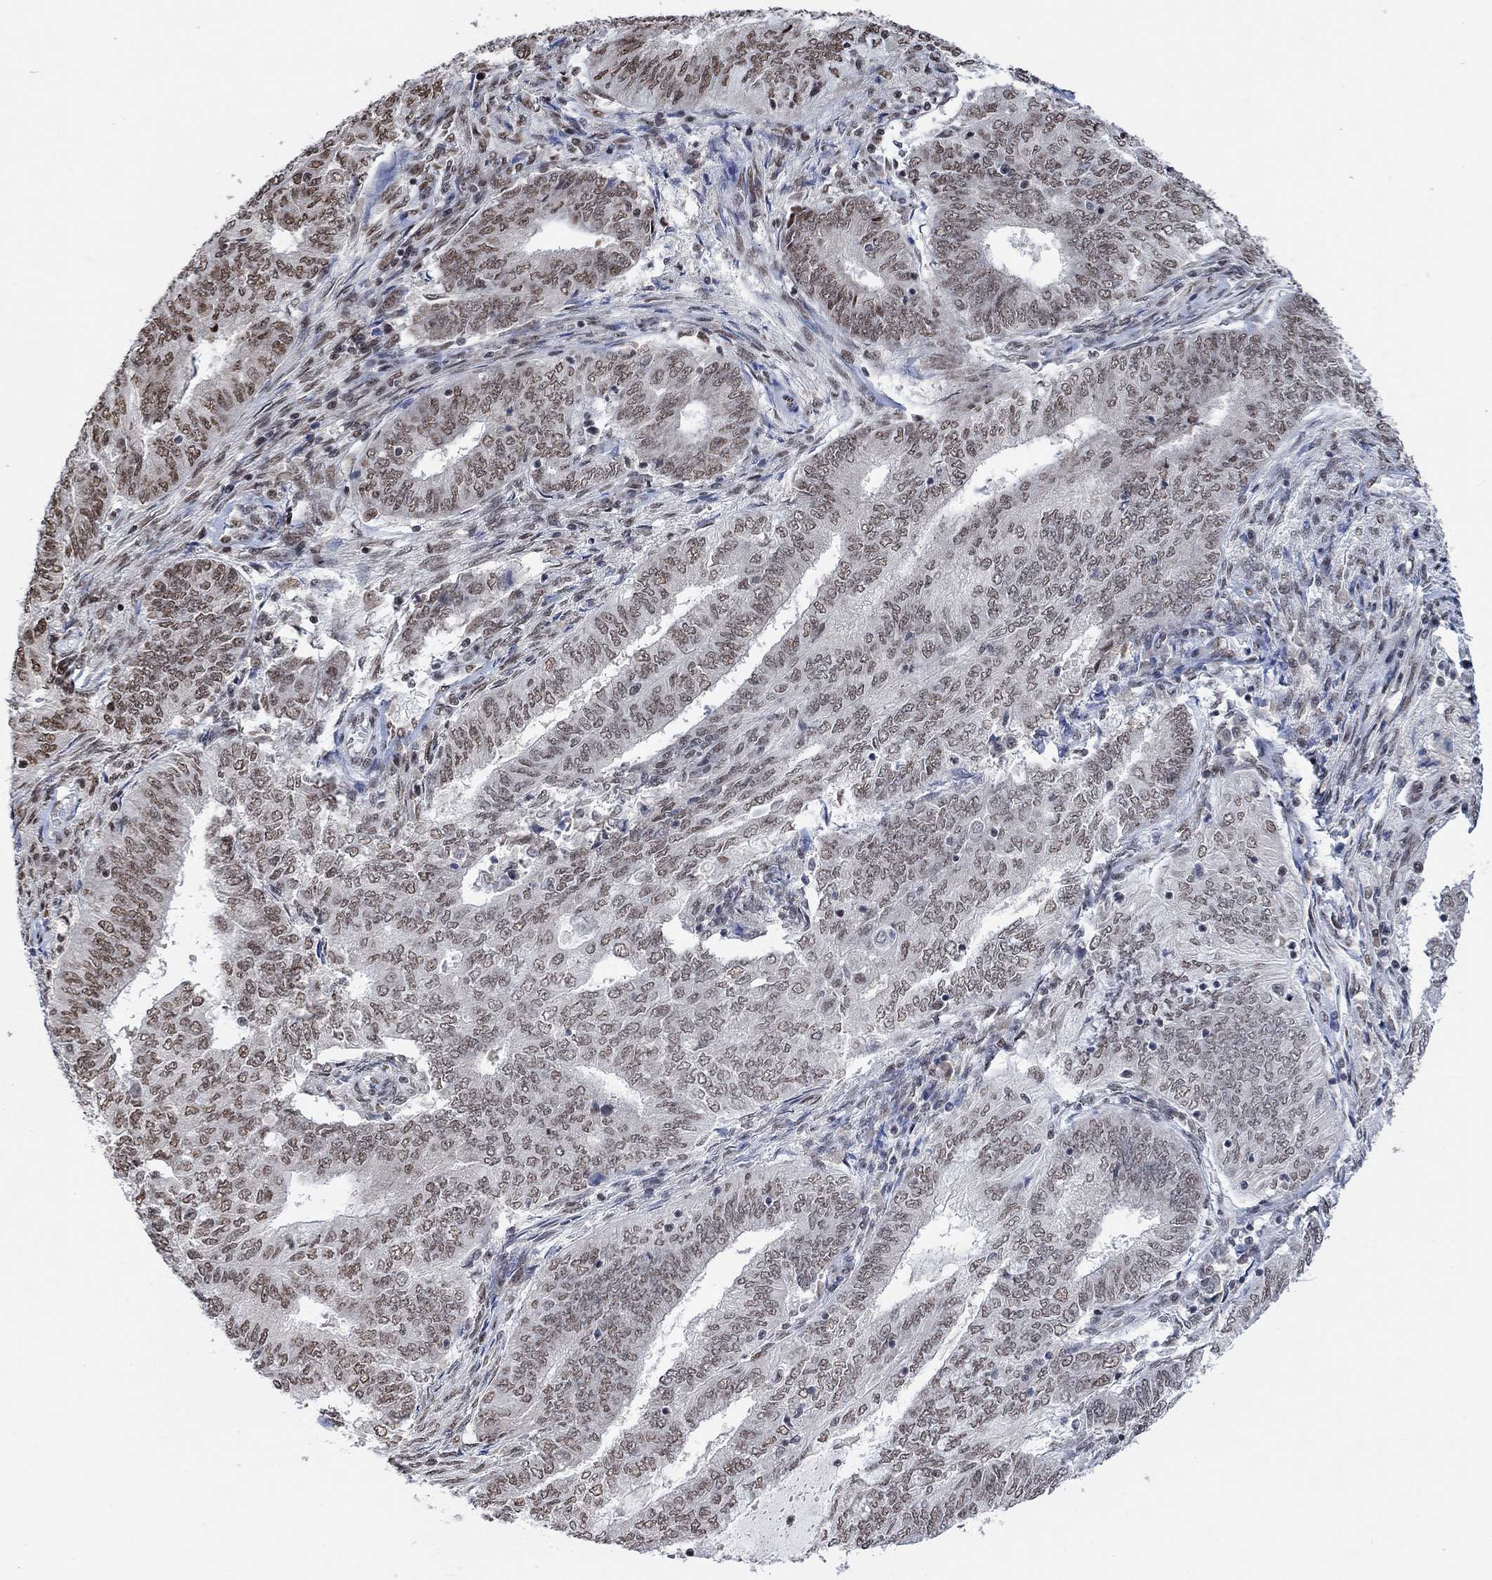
{"staining": {"intensity": "moderate", "quantity": "25%-75%", "location": "nuclear"}, "tissue": "endometrial cancer", "cell_type": "Tumor cells", "image_type": "cancer", "snomed": [{"axis": "morphology", "description": "Adenocarcinoma, NOS"}, {"axis": "topography", "description": "Endometrium"}], "caption": "This micrograph displays IHC staining of adenocarcinoma (endometrial), with medium moderate nuclear staining in approximately 25%-75% of tumor cells.", "gene": "USP39", "patient": {"sex": "female", "age": 62}}